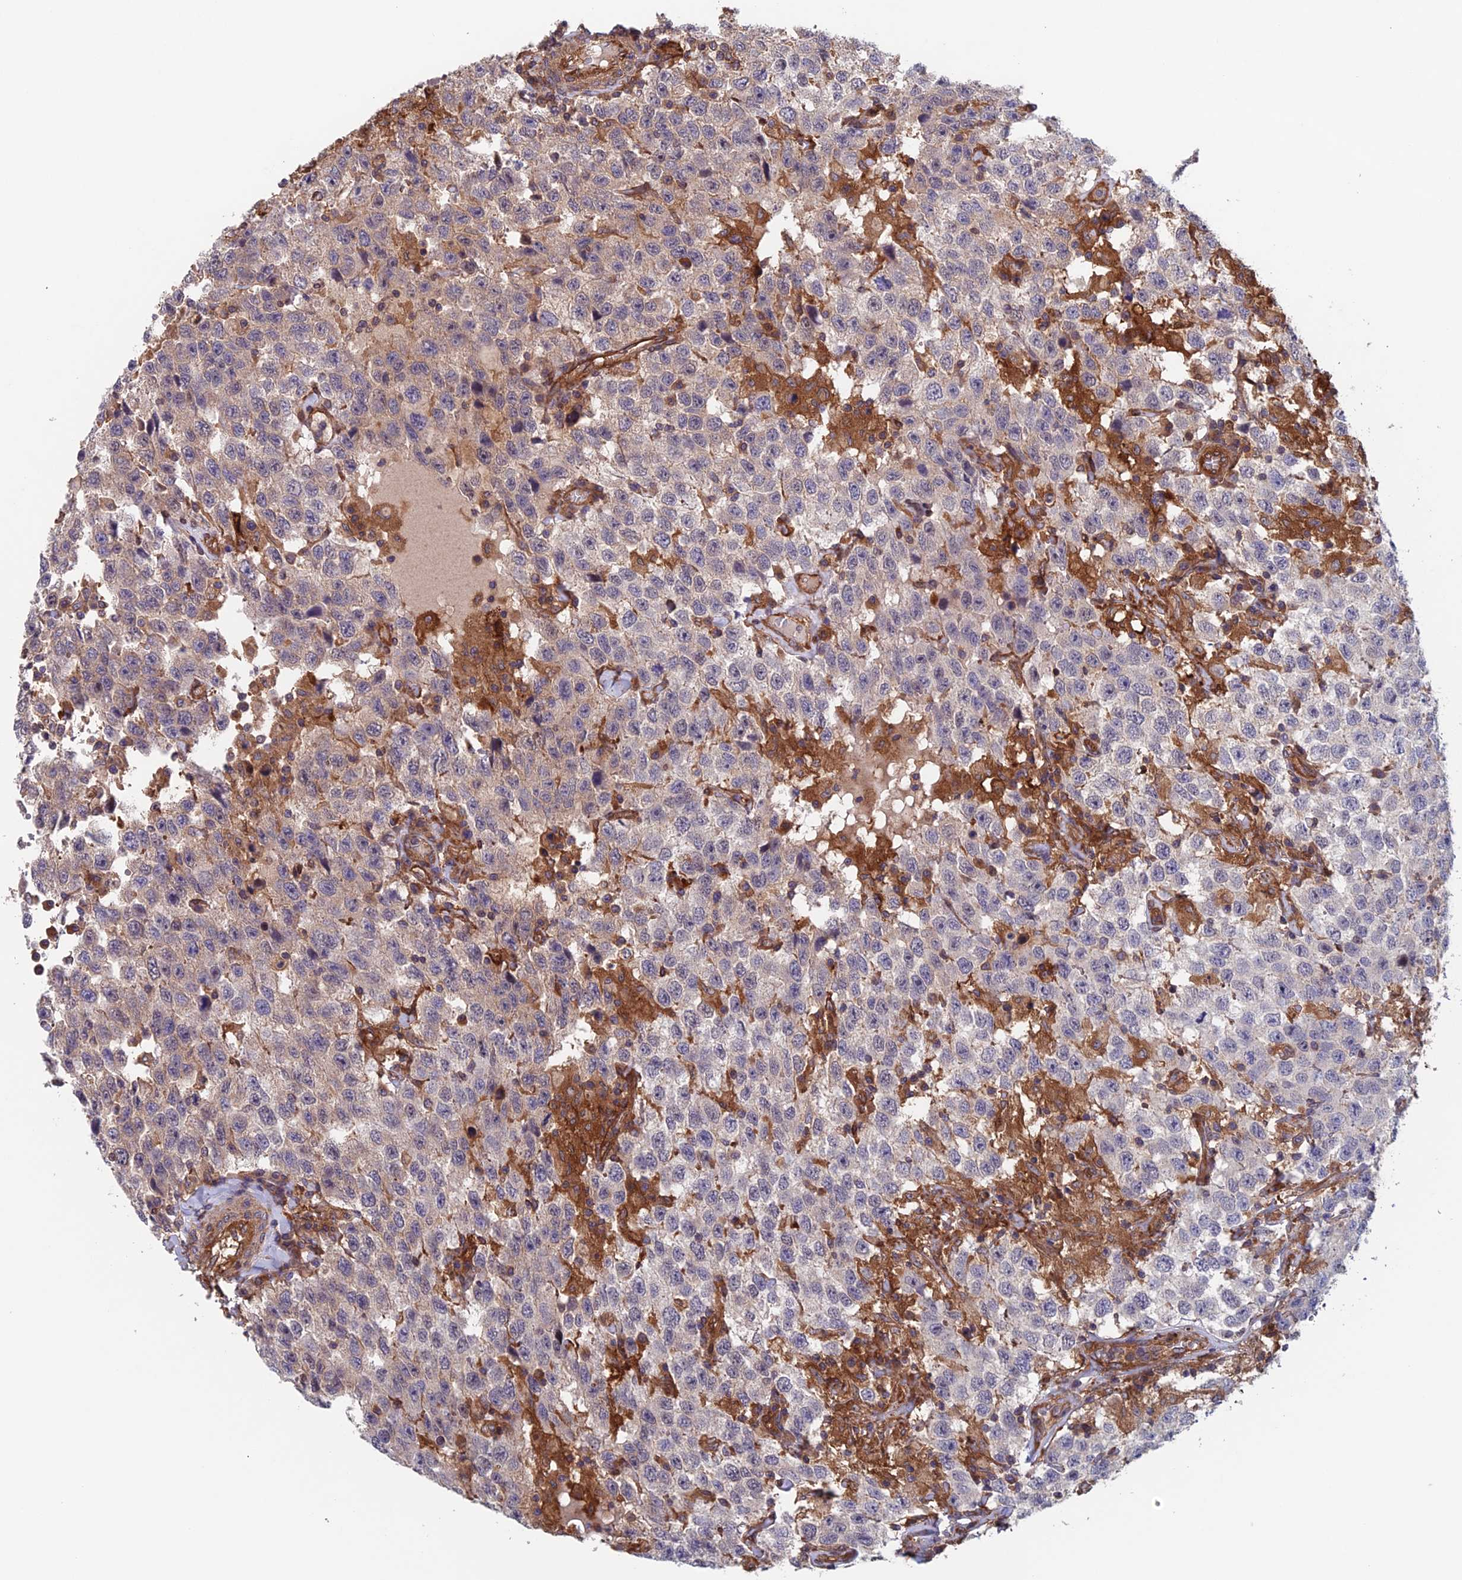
{"staining": {"intensity": "weak", "quantity": "<25%", "location": "cytoplasmic/membranous"}, "tissue": "testis cancer", "cell_type": "Tumor cells", "image_type": "cancer", "snomed": [{"axis": "morphology", "description": "Seminoma, NOS"}, {"axis": "topography", "description": "Testis"}], "caption": "A histopathology image of human testis cancer is negative for staining in tumor cells. Nuclei are stained in blue.", "gene": "NUDT16L1", "patient": {"sex": "male", "age": 41}}